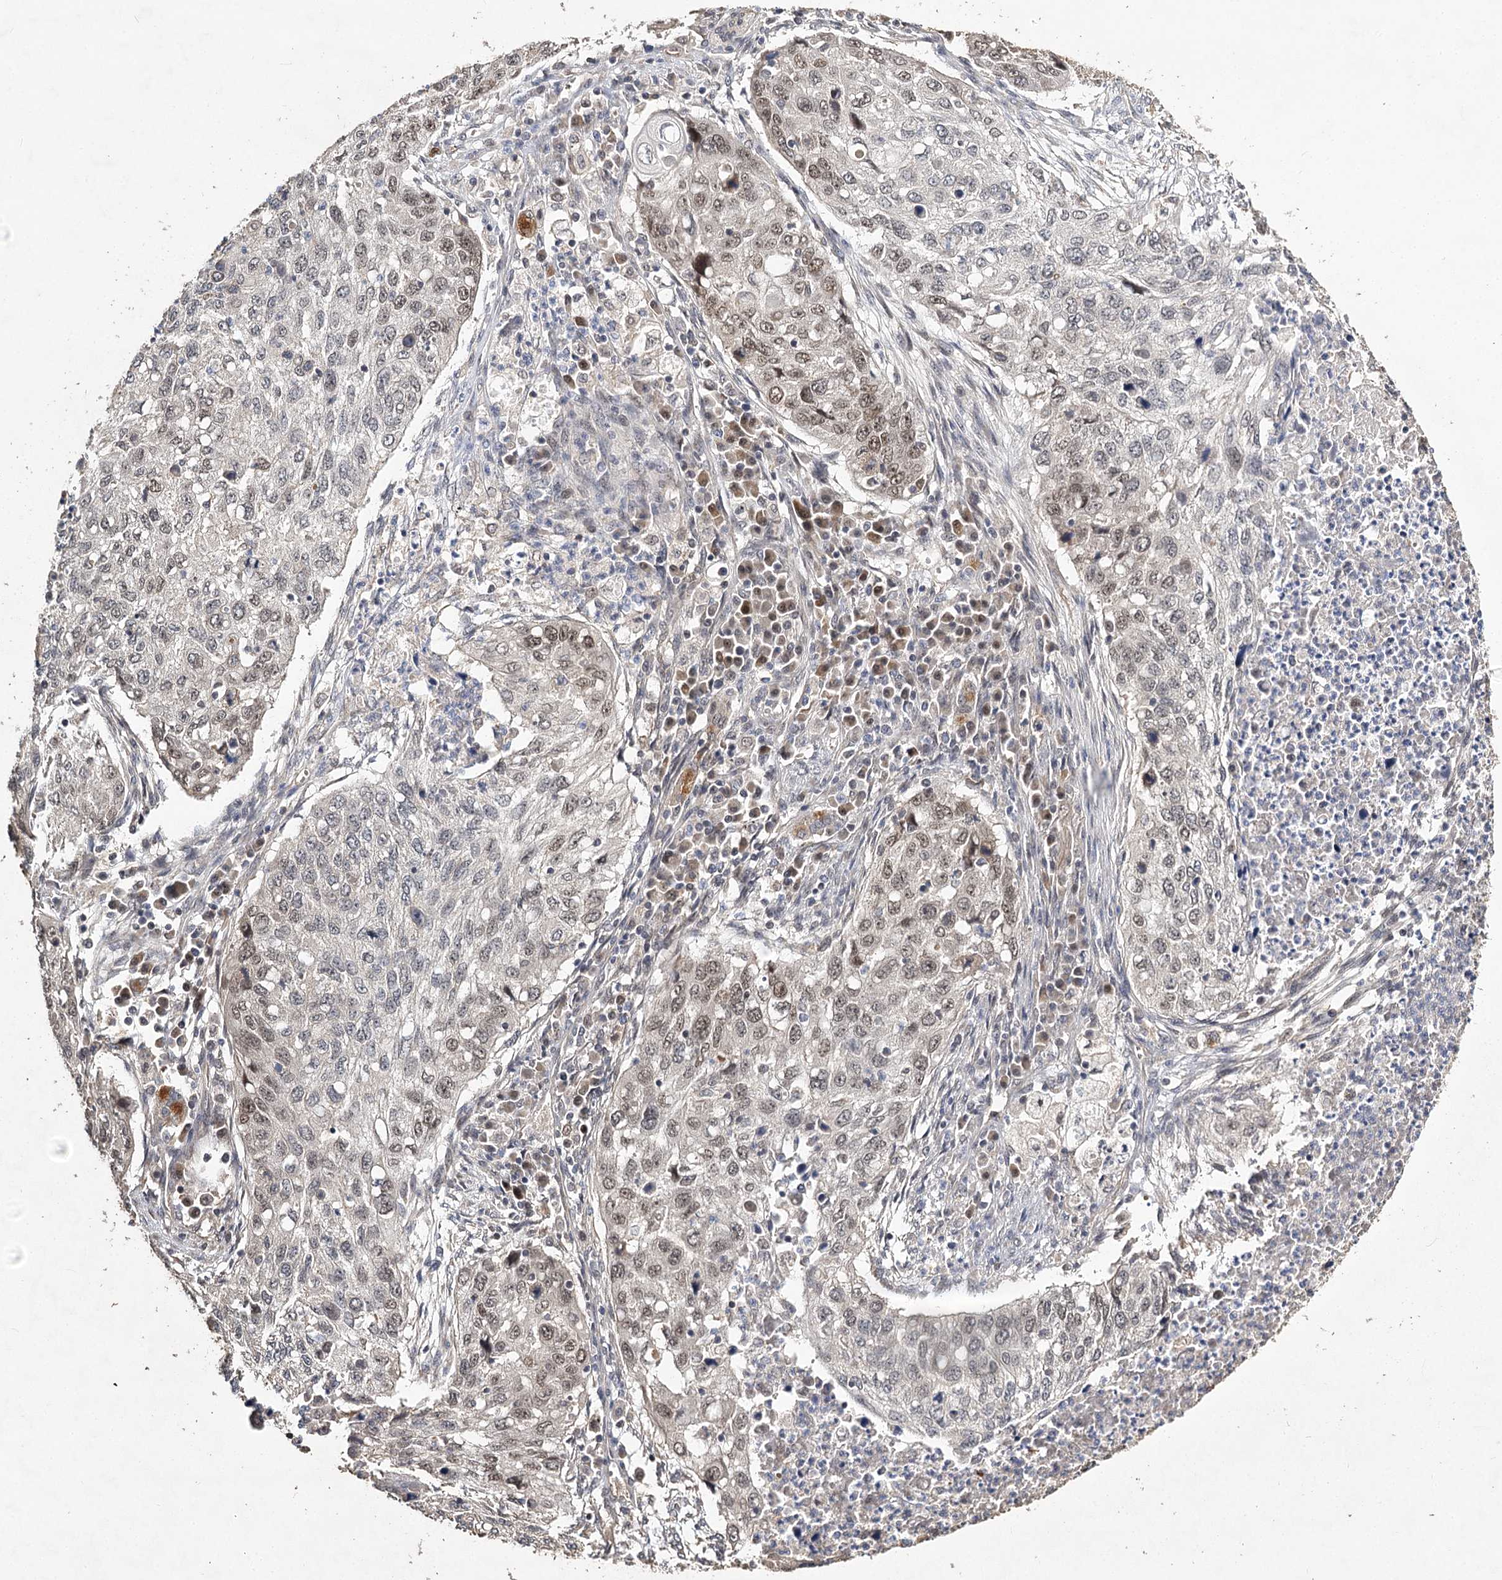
{"staining": {"intensity": "moderate", "quantity": "<25%", "location": "nuclear"}, "tissue": "lung cancer", "cell_type": "Tumor cells", "image_type": "cancer", "snomed": [{"axis": "morphology", "description": "Squamous cell carcinoma, NOS"}, {"axis": "topography", "description": "Lung"}], "caption": "The photomicrograph demonstrates a brown stain indicating the presence of a protein in the nuclear of tumor cells in squamous cell carcinoma (lung). (brown staining indicates protein expression, while blue staining denotes nuclei).", "gene": "NOPCHAP1", "patient": {"sex": "female", "age": 63}}